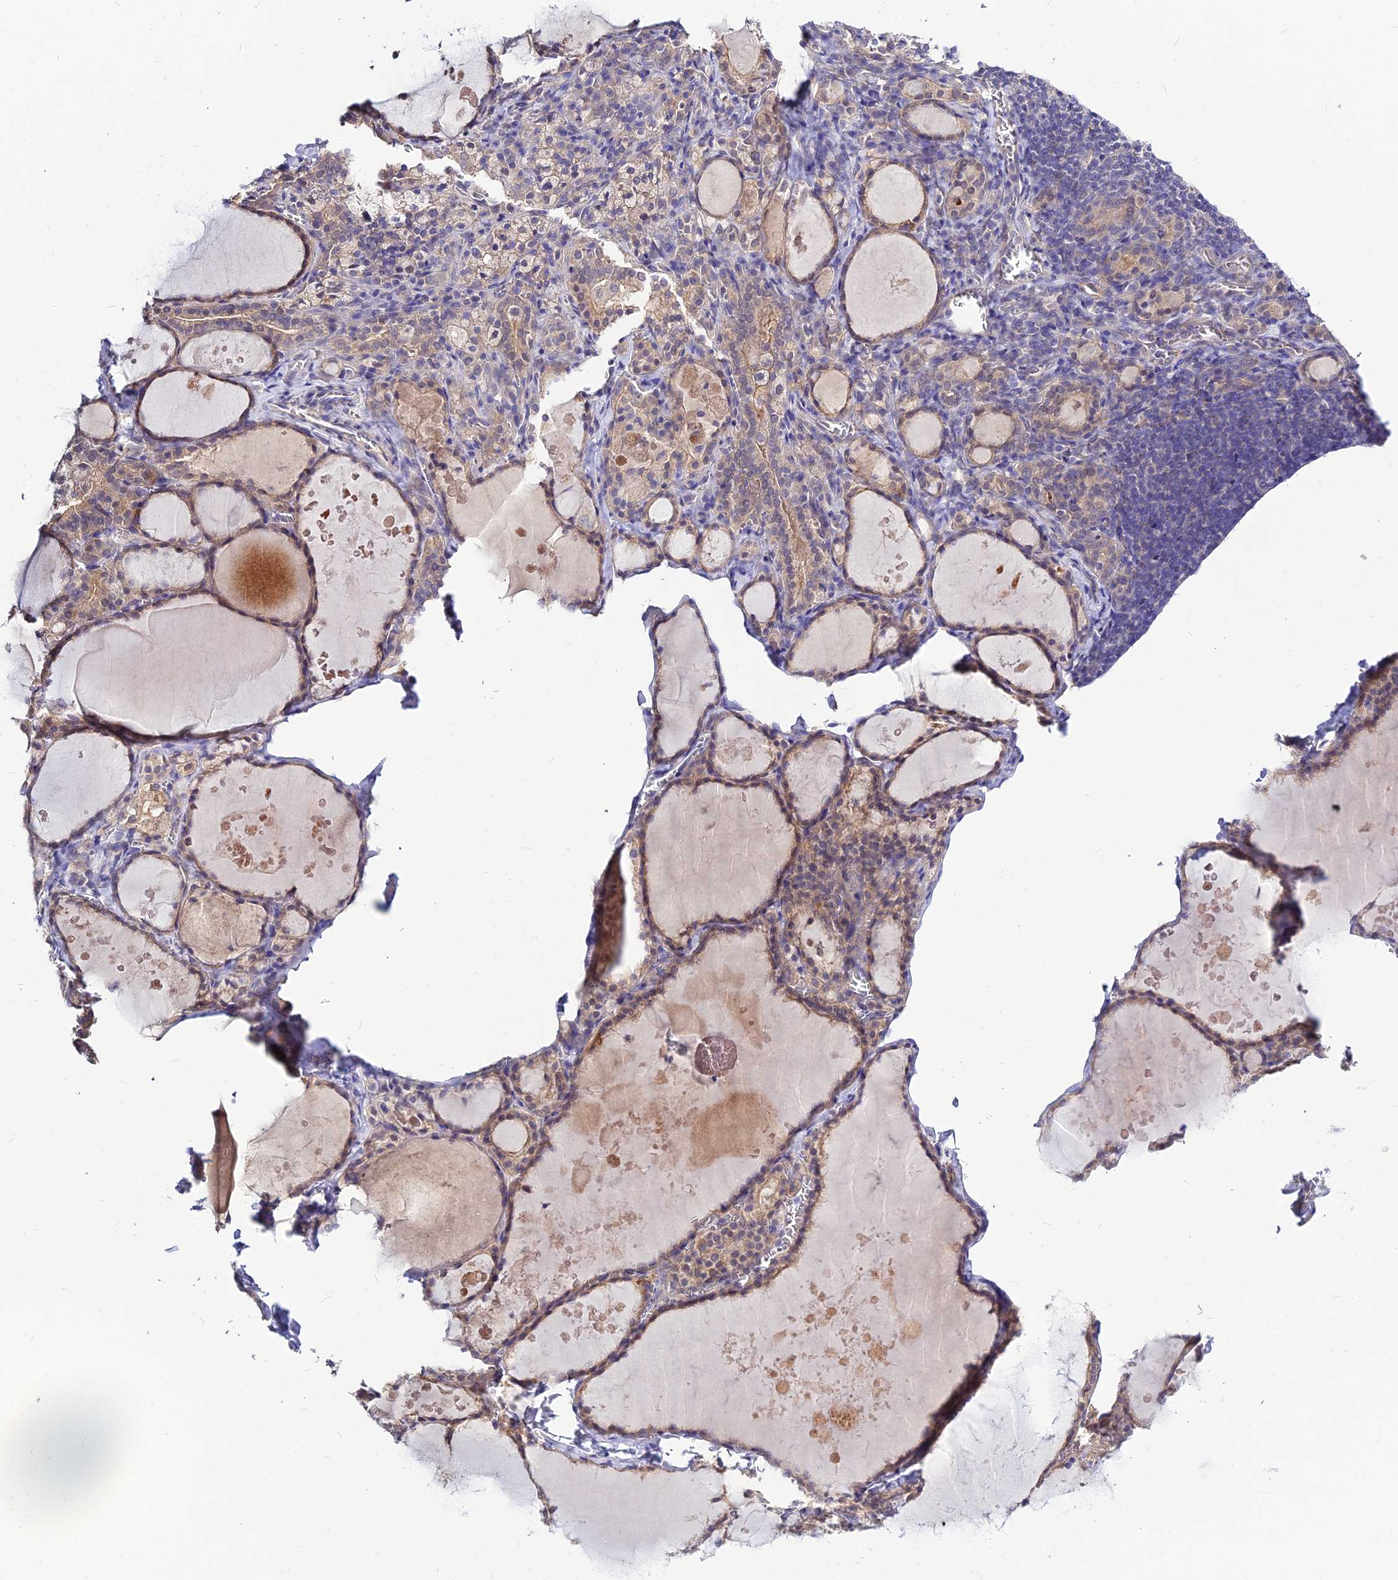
{"staining": {"intensity": "weak", "quantity": "25%-75%", "location": "cytoplasmic/membranous"}, "tissue": "thyroid gland", "cell_type": "Glandular cells", "image_type": "normal", "snomed": [{"axis": "morphology", "description": "Normal tissue, NOS"}, {"axis": "topography", "description": "Thyroid gland"}], "caption": "Approximately 25%-75% of glandular cells in benign human thyroid gland demonstrate weak cytoplasmic/membranous protein staining as visualized by brown immunohistochemical staining.", "gene": "CZIB", "patient": {"sex": "male", "age": 56}}